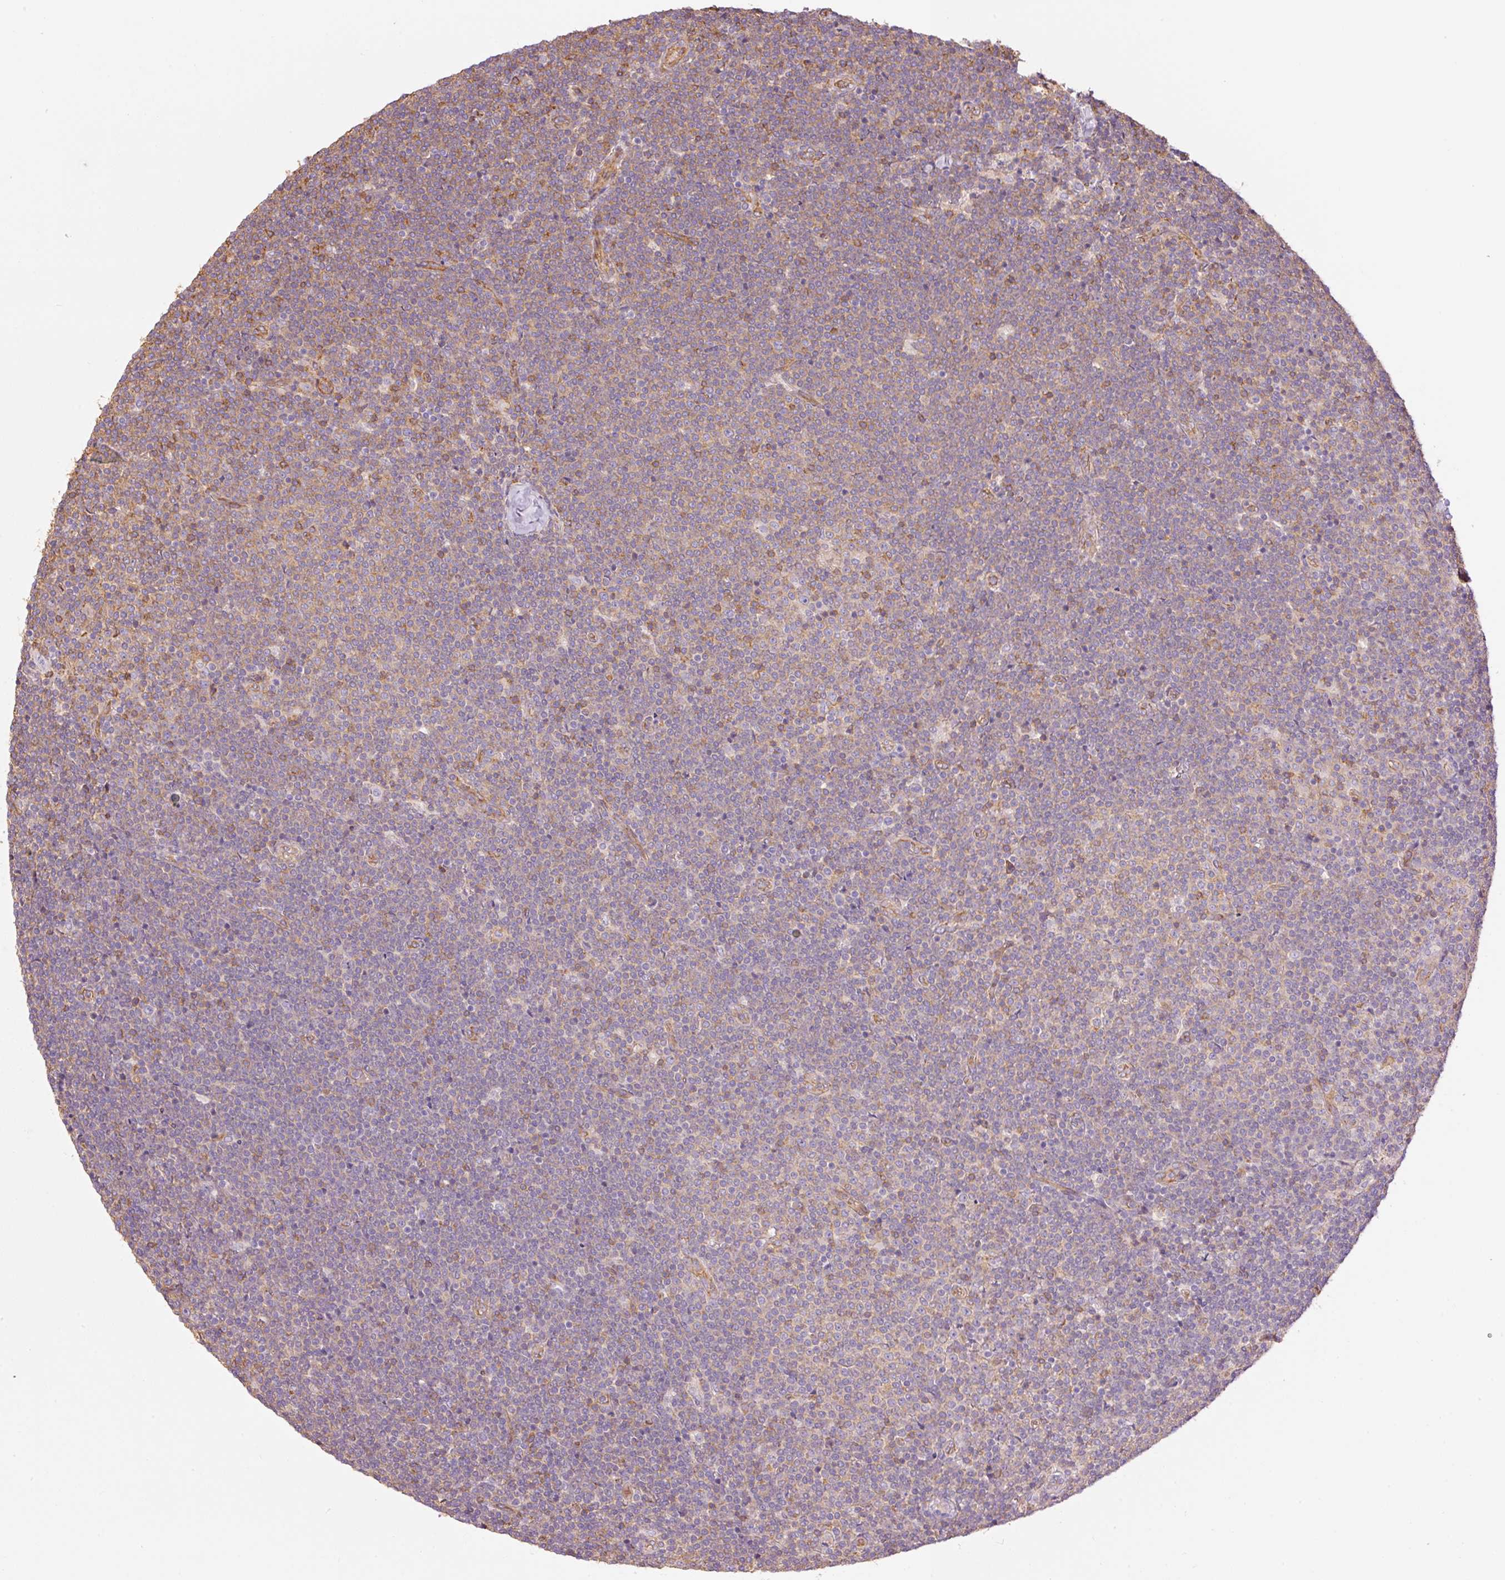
{"staining": {"intensity": "negative", "quantity": "none", "location": "none"}, "tissue": "lymphoma", "cell_type": "Tumor cells", "image_type": "cancer", "snomed": [{"axis": "morphology", "description": "Malignant lymphoma, non-Hodgkin's type, Low grade"}, {"axis": "topography", "description": "Lymph node"}], "caption": "Human lymphoma stained for a protein using IHC shows no staining in tumor cells.", "gene": "PPP1R1B", "patient": {"sex": "male", "age": 48}}